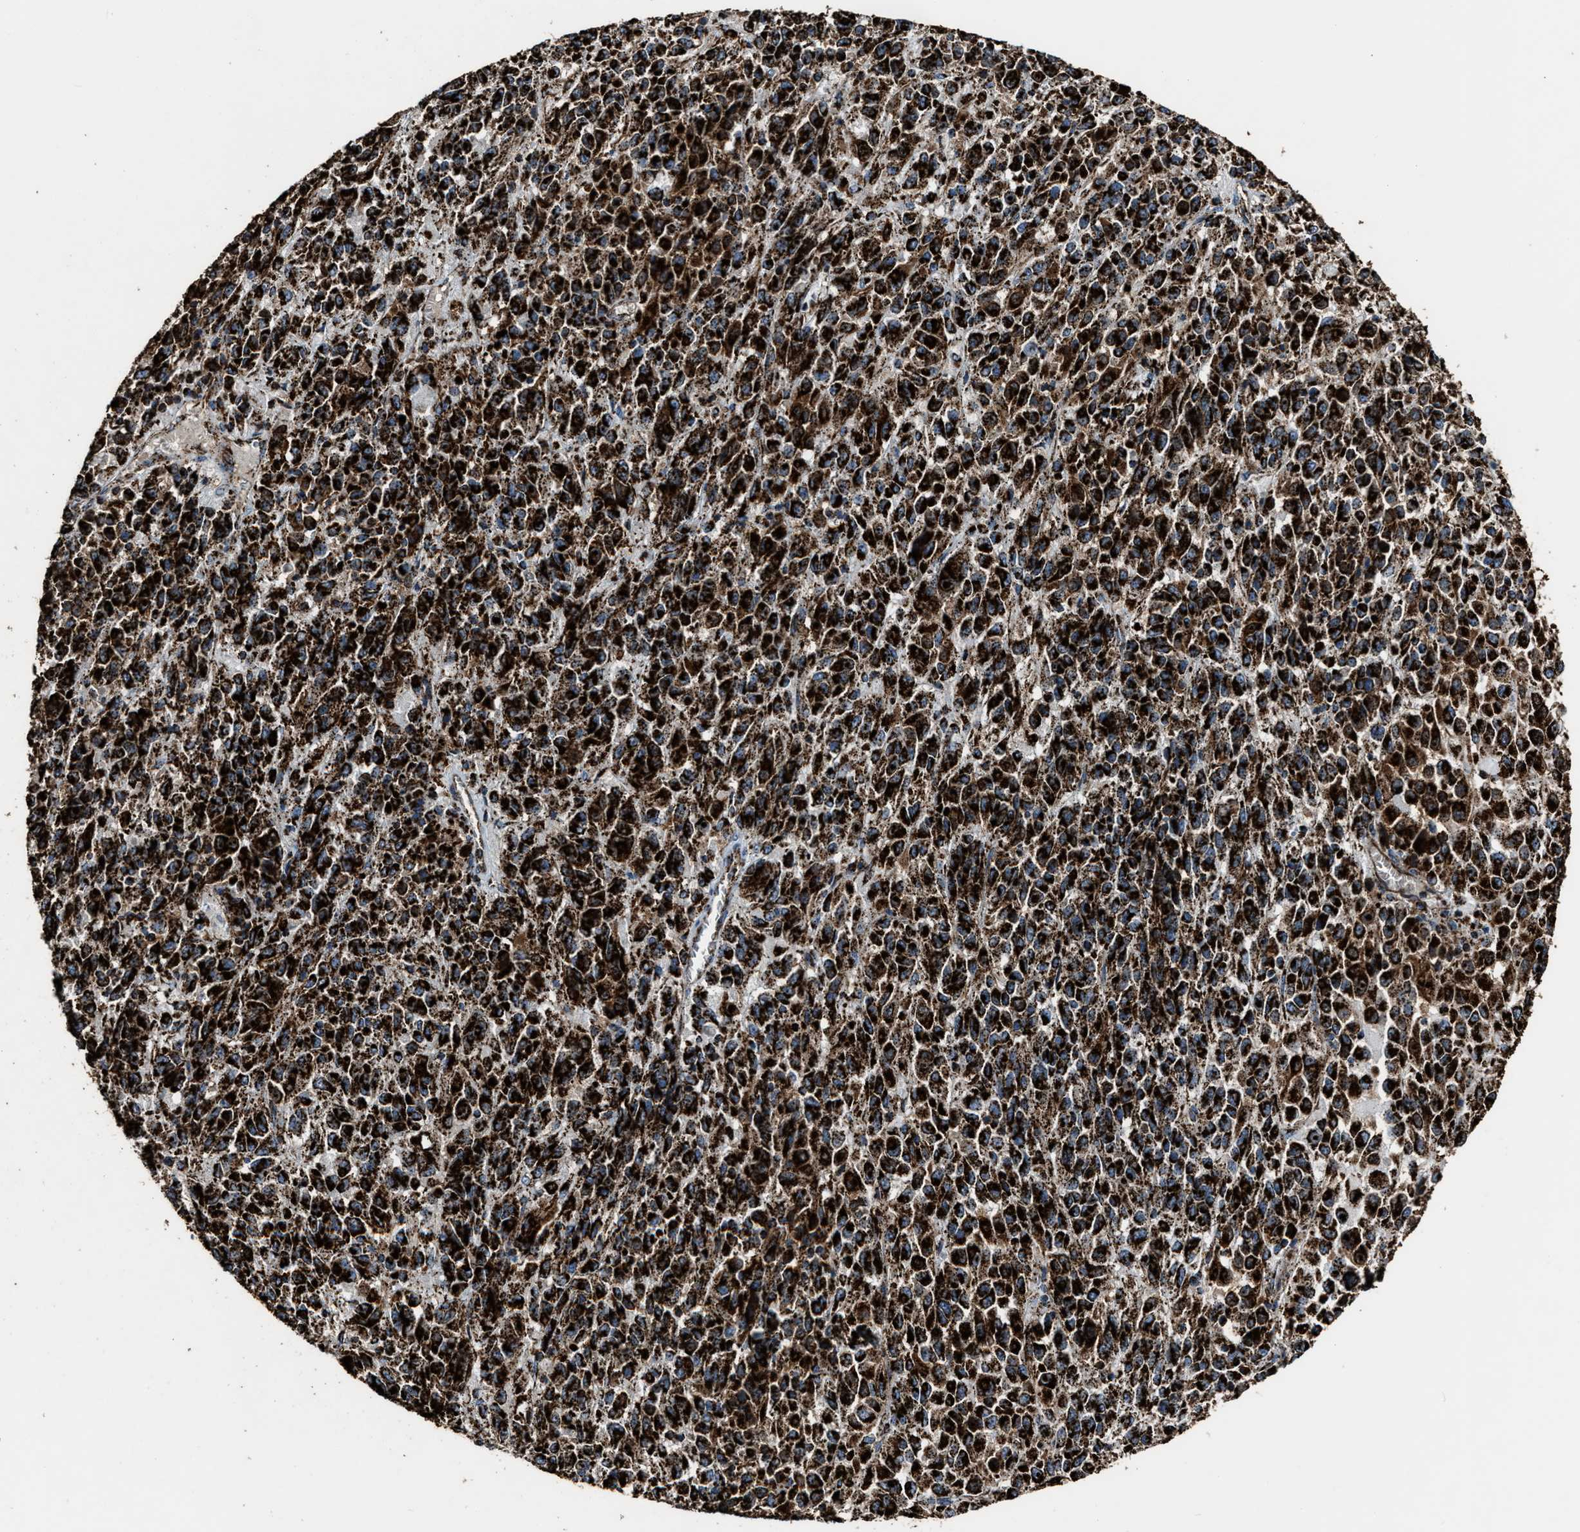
{"staining": {"intensity": "strong", "quantity": ">75%", "location": "cytoplasmic/membranous"}, "tissue": "melanoma", "cell_type": "Tumor cells", "image_type": "cancer", "snomed": [{"axis": "morphology", "description": "Malignant melanoma, Metastatic site"}, {"axis": "topography", "description": "Lung"}], "caption": "Malignant melanoma (metastatic site) stained for a protein (brown) displays strong cytoplasmic/membranous positive positivity in about >75% of tumor cells.", "gene": "MDH2", "patient": {"sex": "male", "age": 64}}